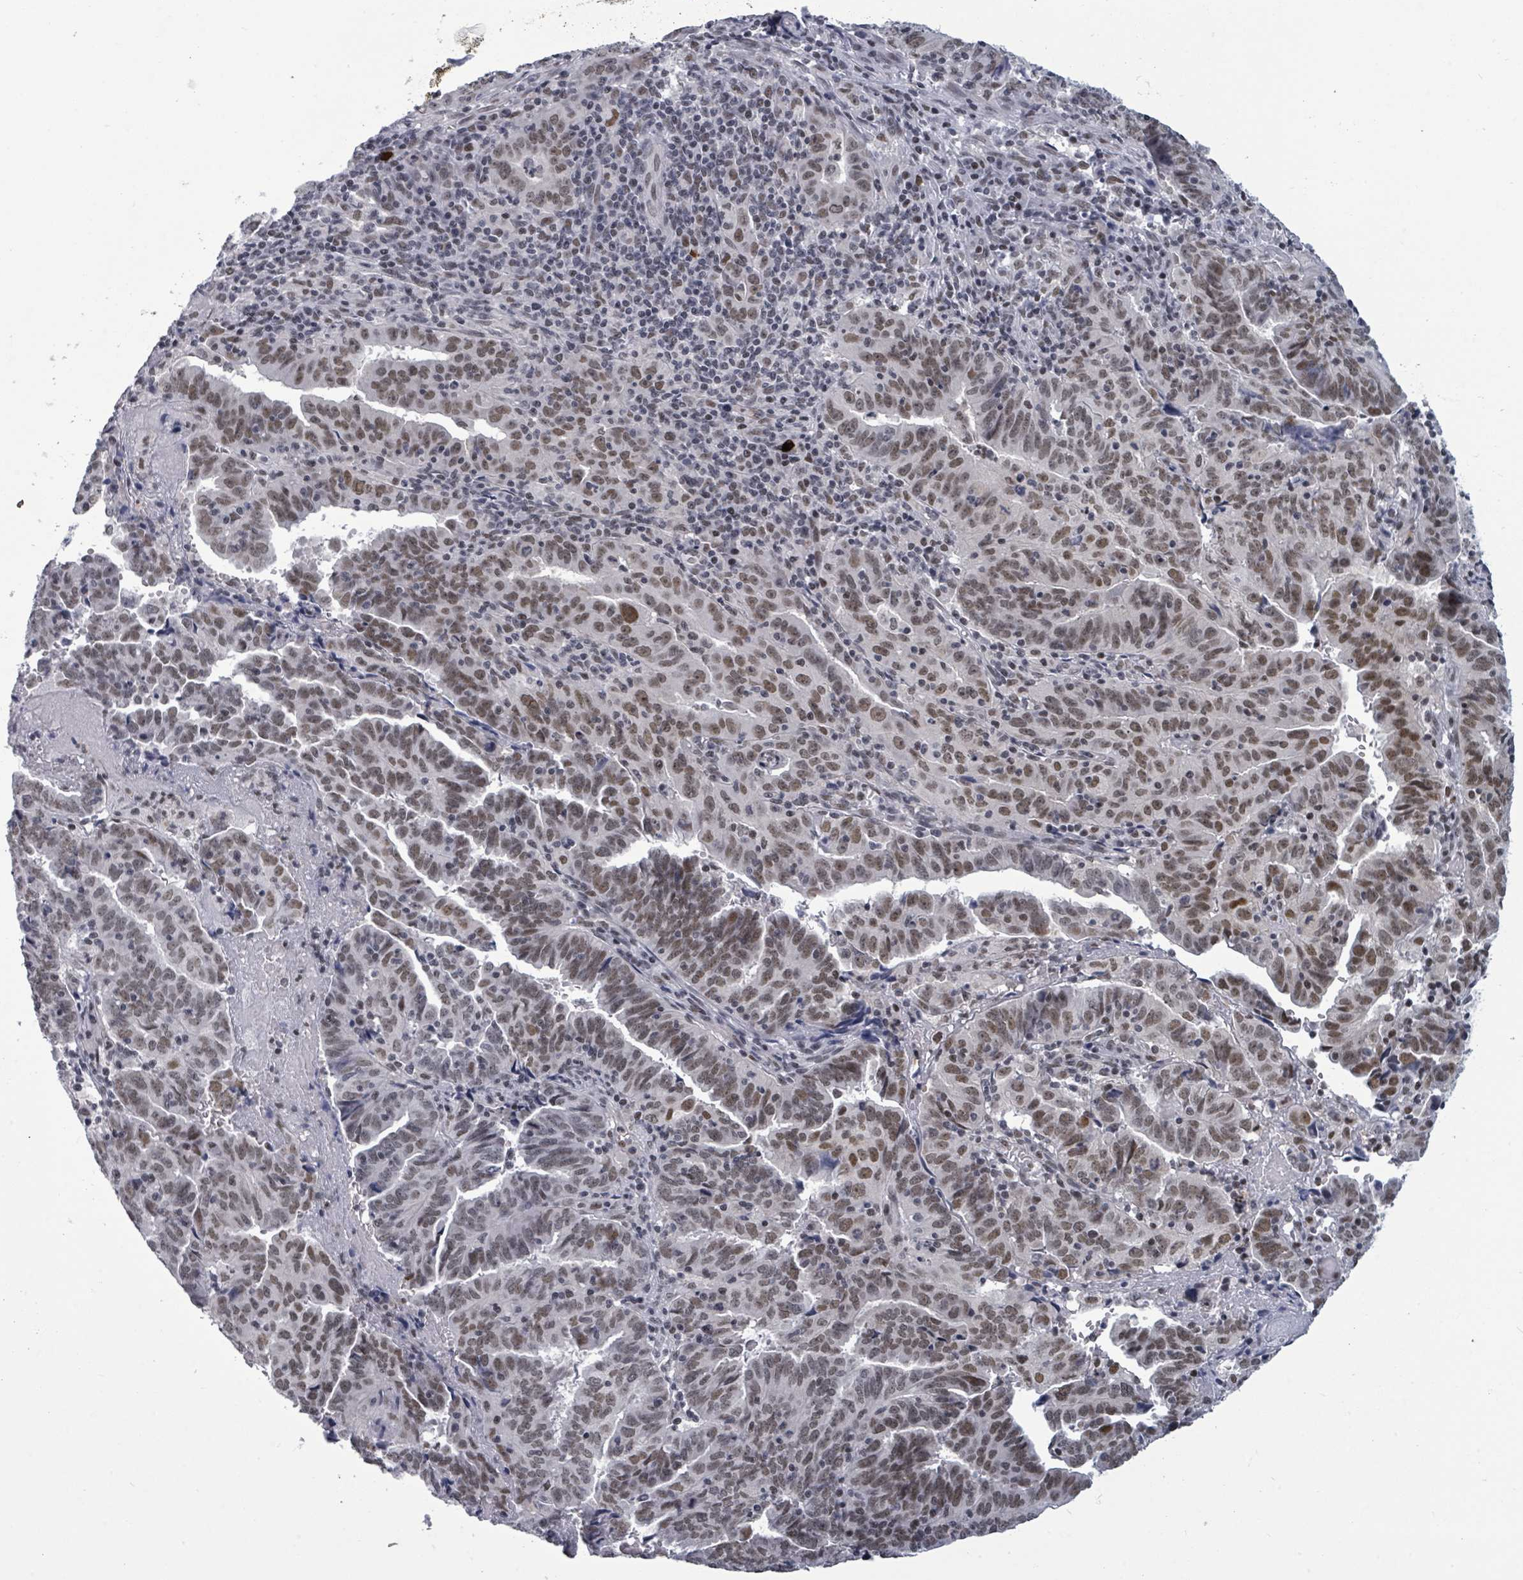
{"staining": {"intensity": "moderate", "quantity": "25%-75%", "location": "nuclear"}, "tissue": "endometrial cancer", "cell_type": "Tumor cells", "image_type": "cancer", "snomed": [{"axis": "morphology", "description": "Adenocarcinoma, NOS"}, {"axis": "topography", "description": "Endometrium"}], "caption": "A histopathology image of endometrial adenocarcinoma stained for a protein exhibits moderate nuclear brown staining in tumor cells.", "gene": "ERCC5", "patient": {"sex": "female", "age": 60}}